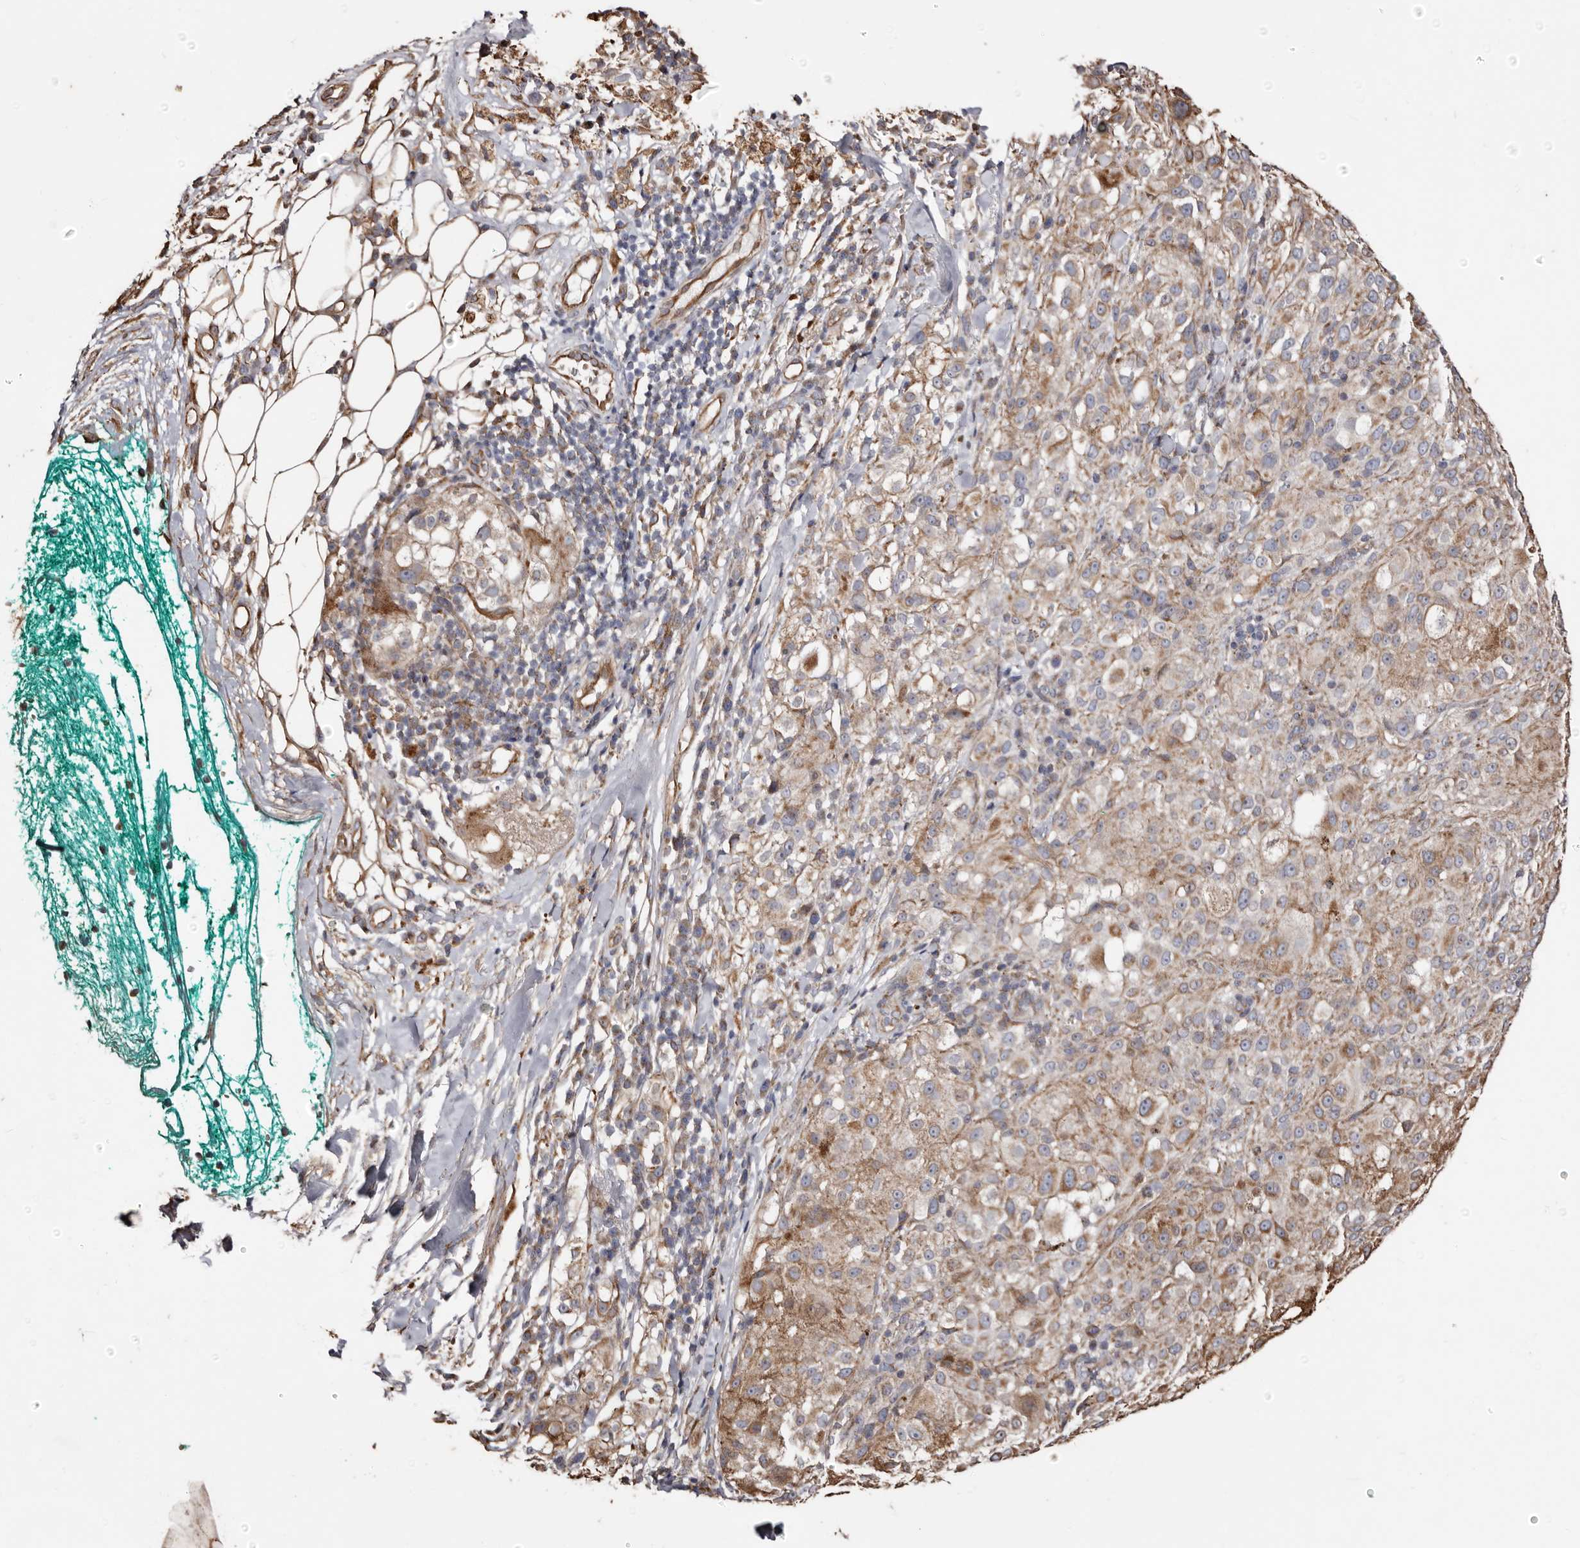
{"staining": {"intensity": "moderate", "quantity": "25%-75%", "location": "cytoplasmic/membranous"}, "tissue": "melanoma", "cell_type": "Tumor cells", "image_type": "cancer", "snomed": [{"axis": "morphology", "description": "Necrosis, NOS"}, {"axis": "morphology", "description": "Malignant melanoma, NOS"}, {"axis": "topography", "description": "Skin"}], "caption": "Immunohistochemistry histopathology image of neoplastic tissue: melanoma stained using IHC demonstrates medium levels of moderate protein expression localized specifically in the cytoplasmic/membranous of tumor cells, appearing as a cytoplasmic/membranous brown color.", "gene": "MACC1", "patient": {"sex": "female", "age": 87}}